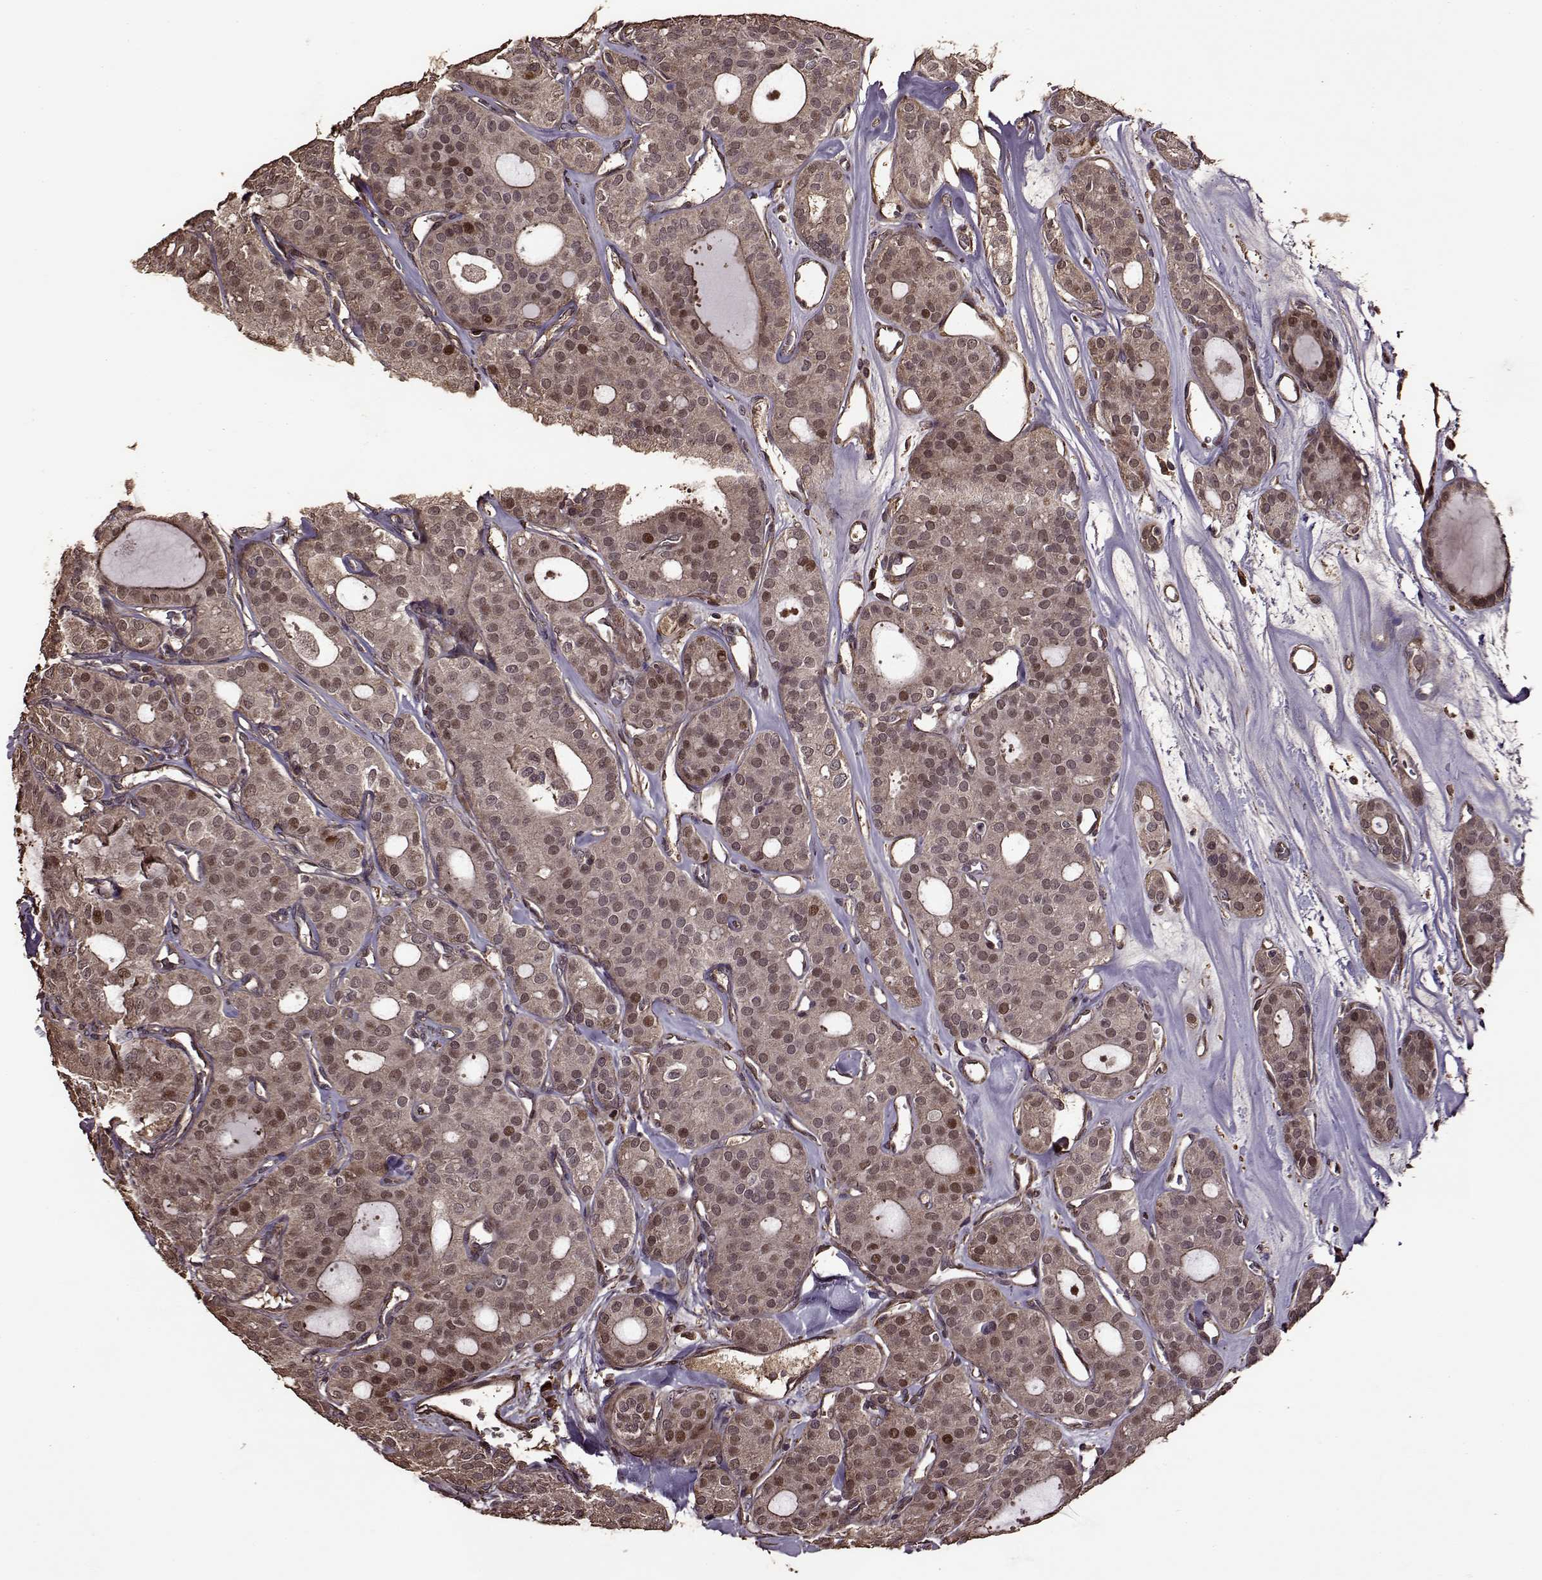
{"staining": {"intensity": "weak", "quantity": ">75%", "location": "cytoplasmic/membranous,nuclear"}, "tissue": "thyroid cancer", "cell_type": "Tumor cells", "image_type": "cancer", "snomed": [{"axis": "morphology", "description": "Follicular adenoma carcinoma, NOS"}, {"axis": "topography", "description": "Thyroid gland"}], "caption": "There is low levels of weak cytoplasmic/membranous and nuclear expression in tumor cells of thyroid cancer, as demonstrated by immunohistochemical staining (brown color).", "gene": "FBXW11", "patient": {"sex": "male", "age": 75}}